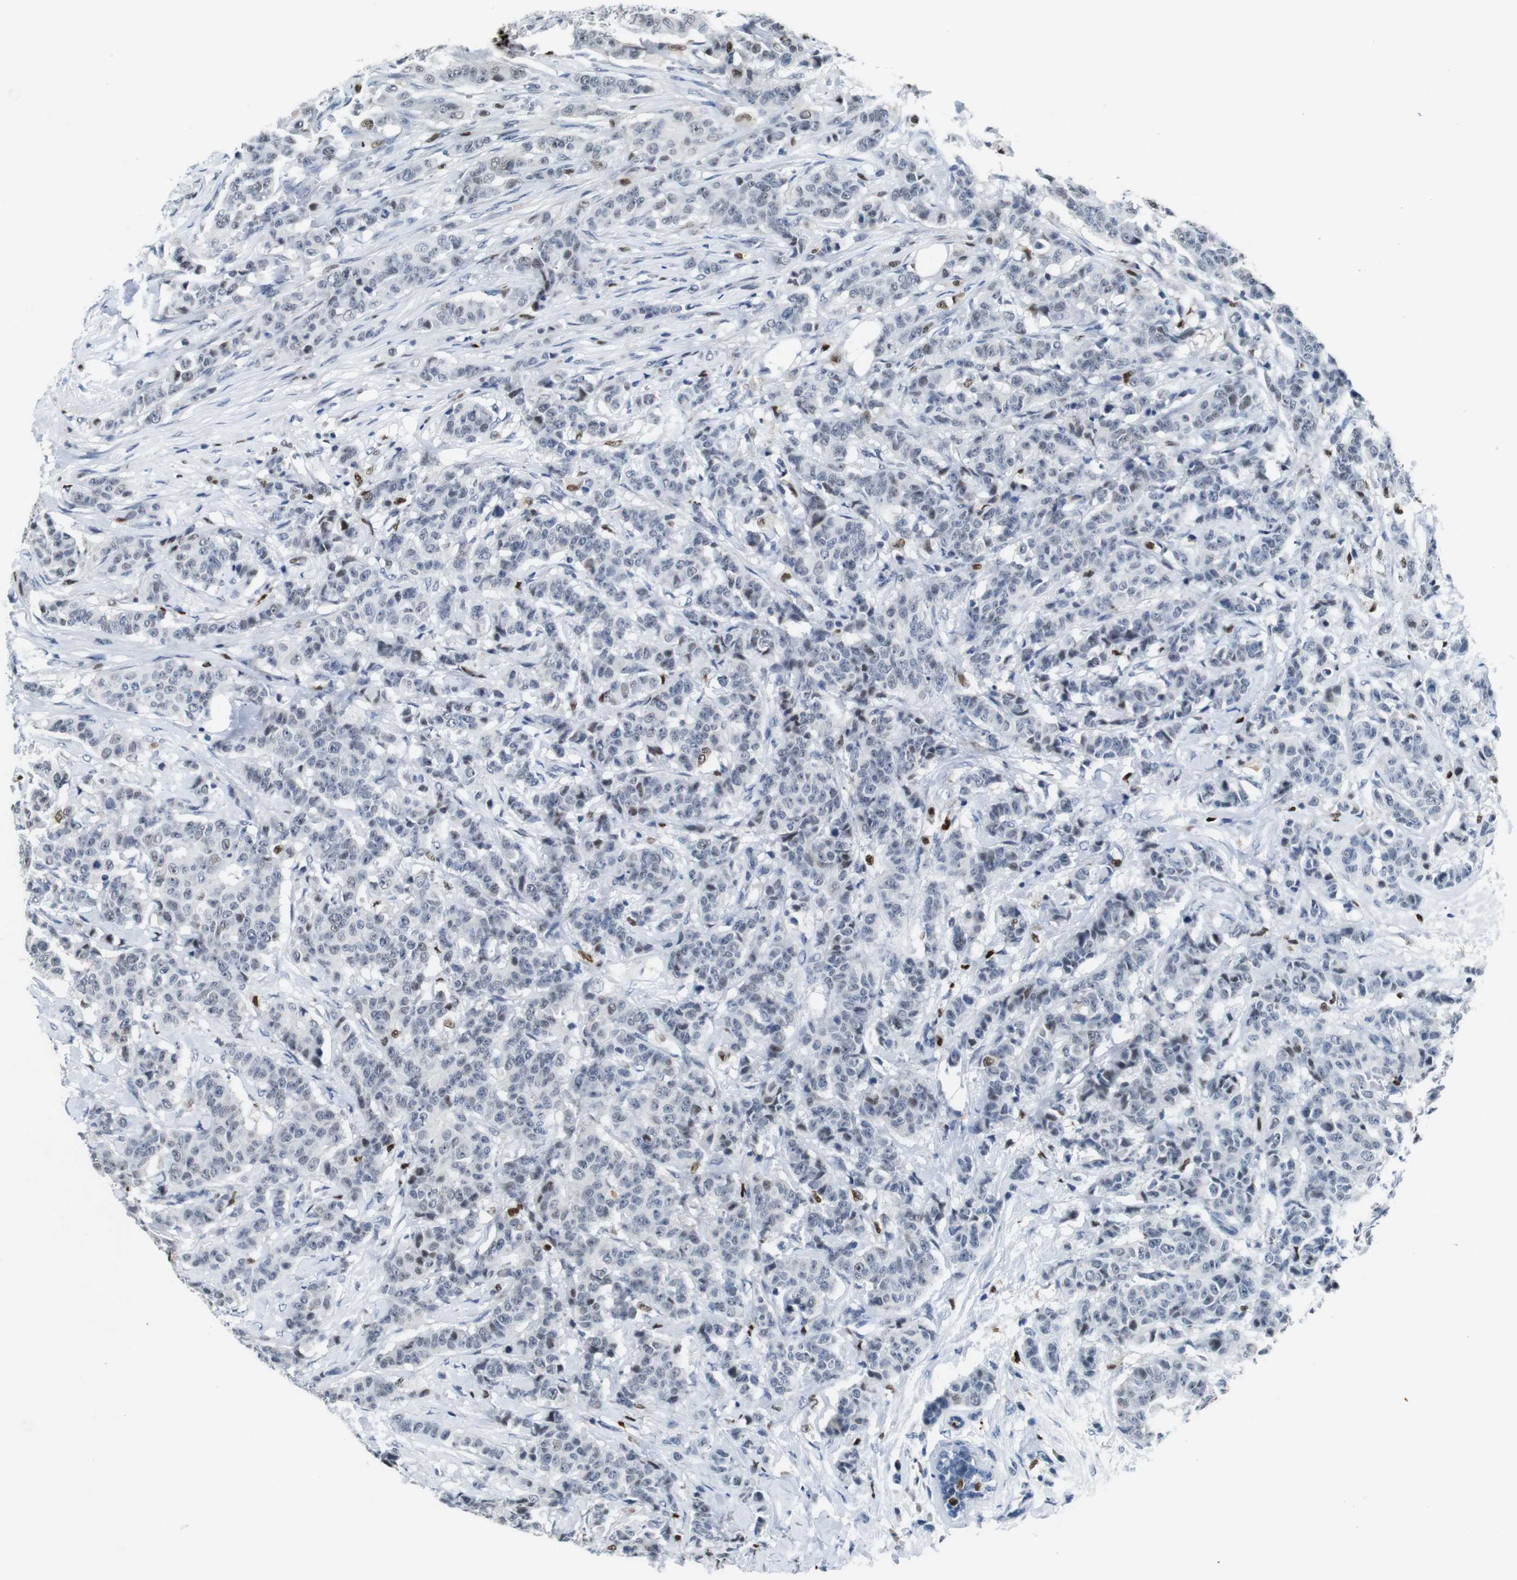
{"staining": {"intensity": "moderate", "quantity": "<25%", "location": "nuclear"}, "tissue": "breast cancer", "cell_type": "Tumor cells", "image_type": "cancer", "snomed": [{"axis": "morphology", "description": "Normal tissue, NOS"}, {"axis": "morphology", "description": "Duct carcinoma"}, {"axis": "topography", "description": "Breast"}], "caption": "This photomicrograph demonstrates IHC staining of human intraductal carcinoma (breast), with low moderate nuclear expression in about <25% of tumor cells.", "gene": "IRF8", "patient": {"sex": "female", "age": 40}}